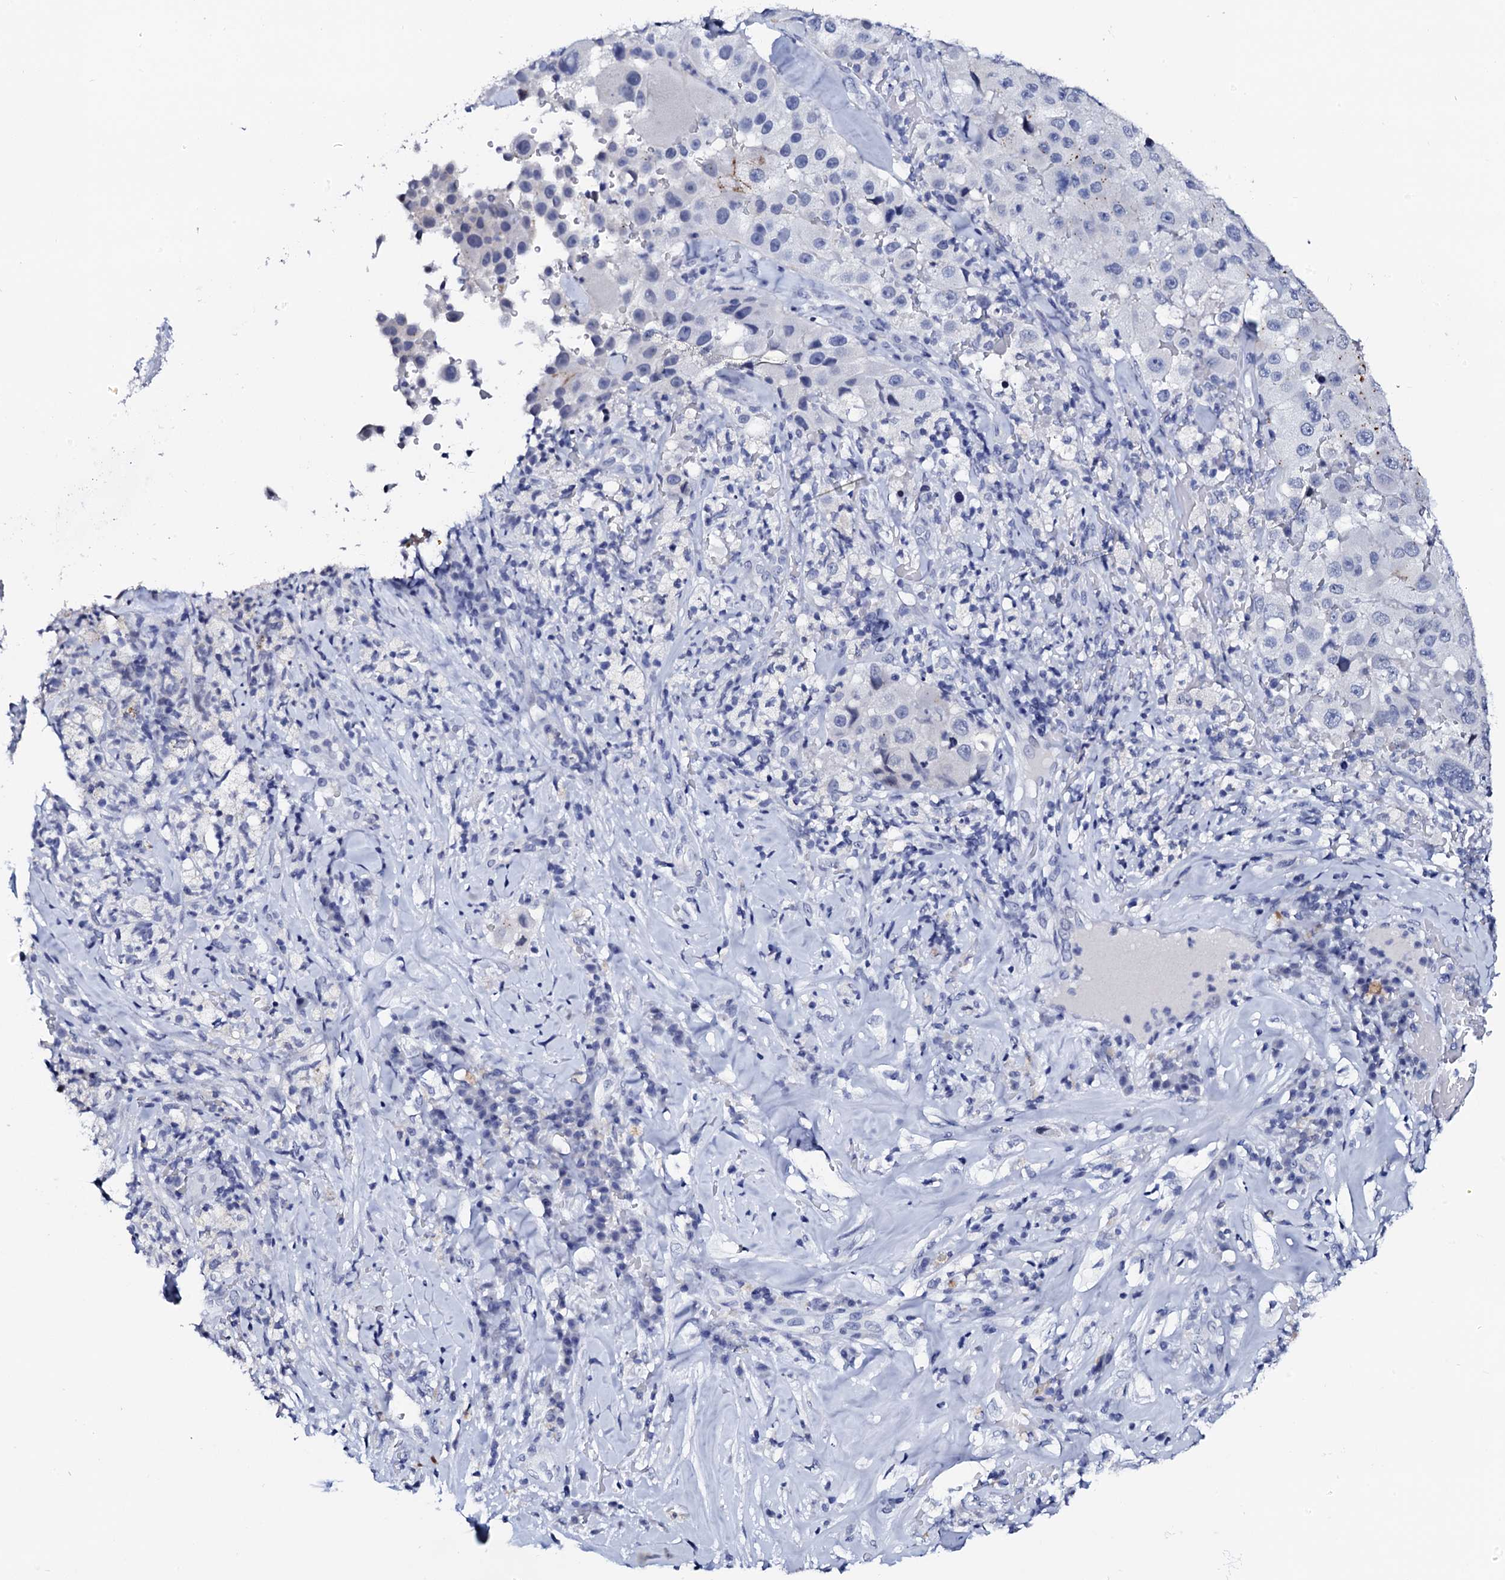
{"staining": {"intensity": "negative", "quantity": "none", "location": "none"}, "tissue": "melanoma", "cell_type": "Tumor cells", "image_type": "cancer", "snomed": [{"axis": "morphology", "description": "Malignant melanoma, Metastatic site"}, {"axis": "topography", "description": "Lymph node"}], "caption": "Tumor cells show no significant protein positivity in melanoma.", "gene": "SPATA19", "patient": {"sex": "male", "age": 62}}